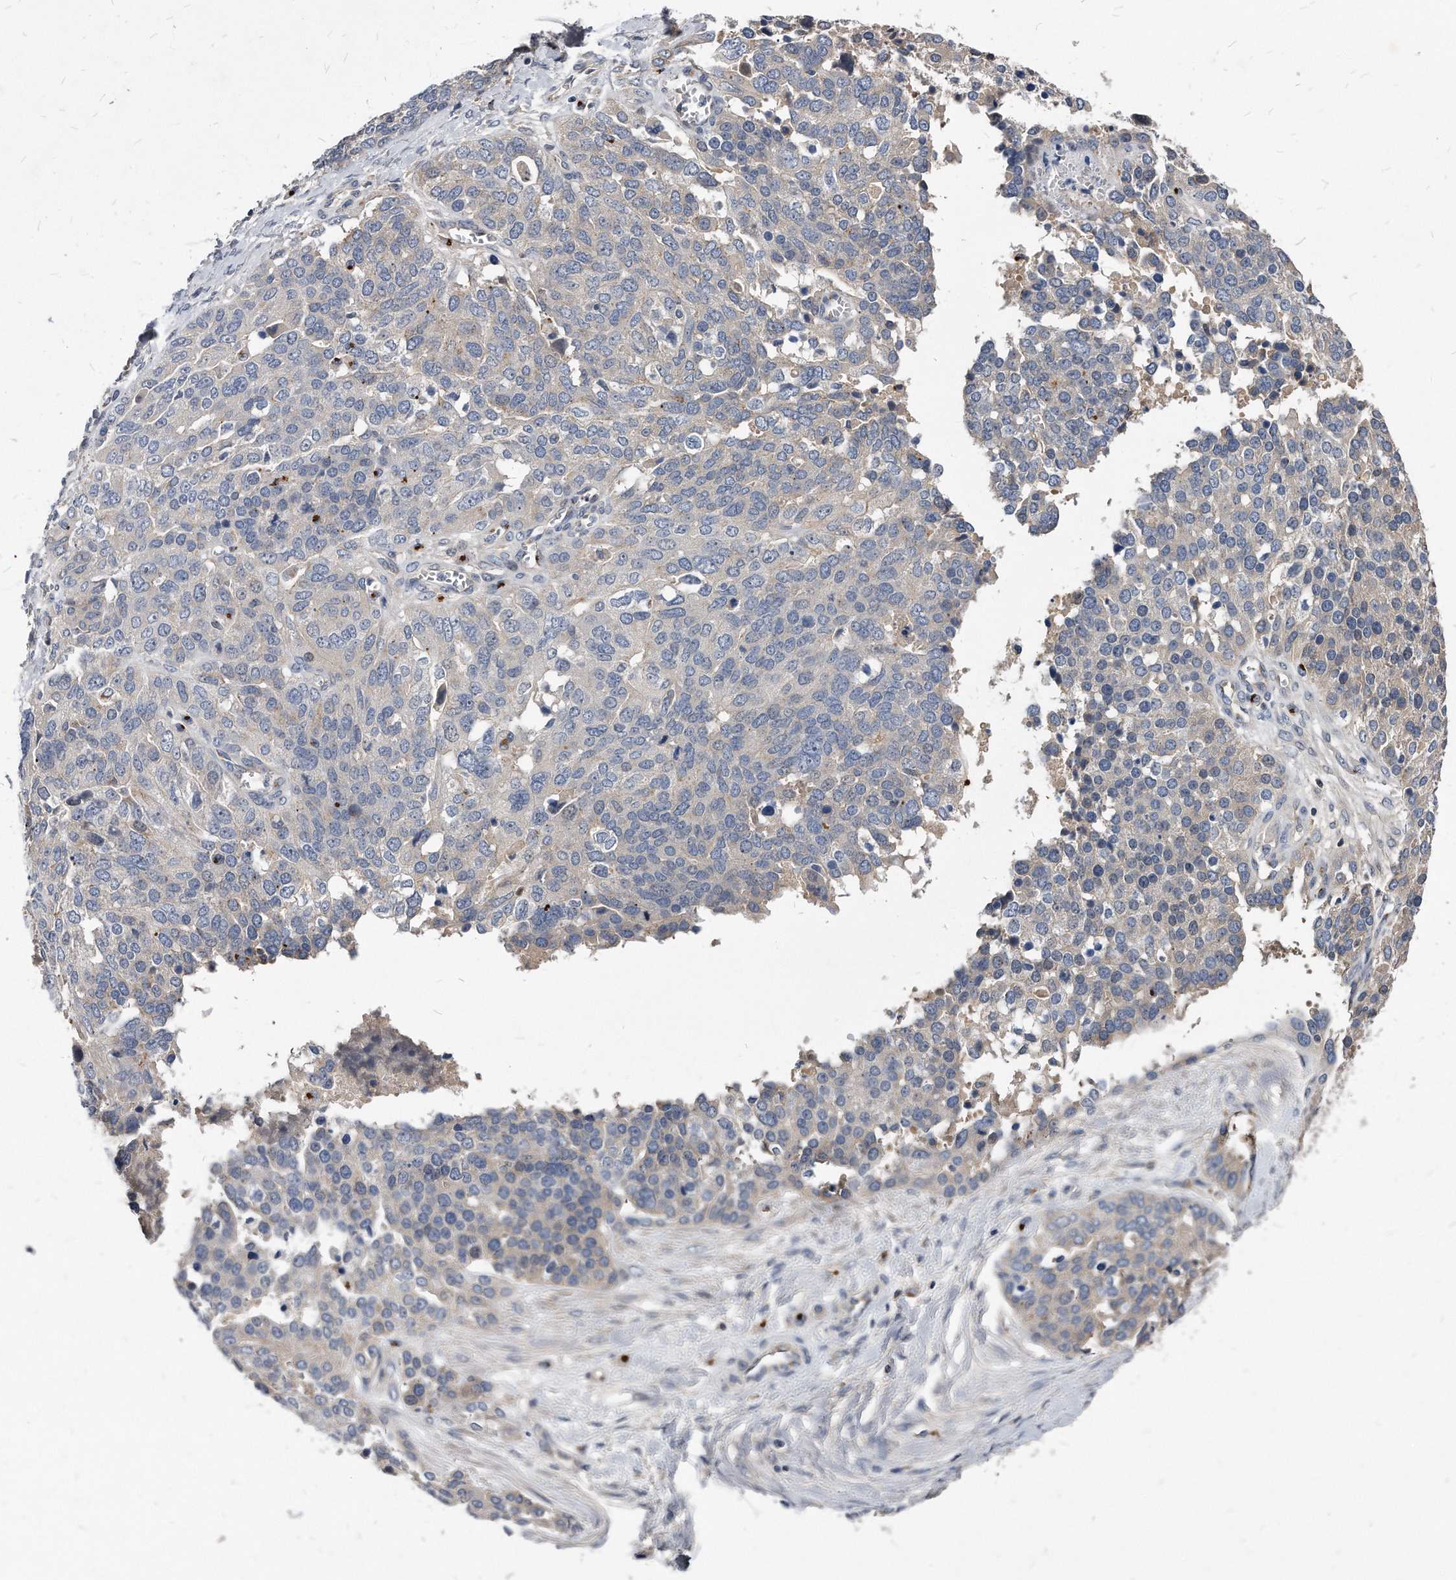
{"staining": {"intensity": "negative", "quantity": "none", "location": "none"}, "tissue": "ovarian cancer", "cell_type": "Tumor cells", "image_type": "cancer", "snomed": [{"axis": "morphology", "description": "Cystadenocarcinoma, serous, NOS"}, {"axis": "topography", "description": "Ovary"}], "caption": "This is a photomicrograph of IHC staining of ovarian serous cystadenocarcinoma, which shows no expression in tumor cells.", "gene": "MGAT4A", "patient": {"sex": "female", "age": 44}}